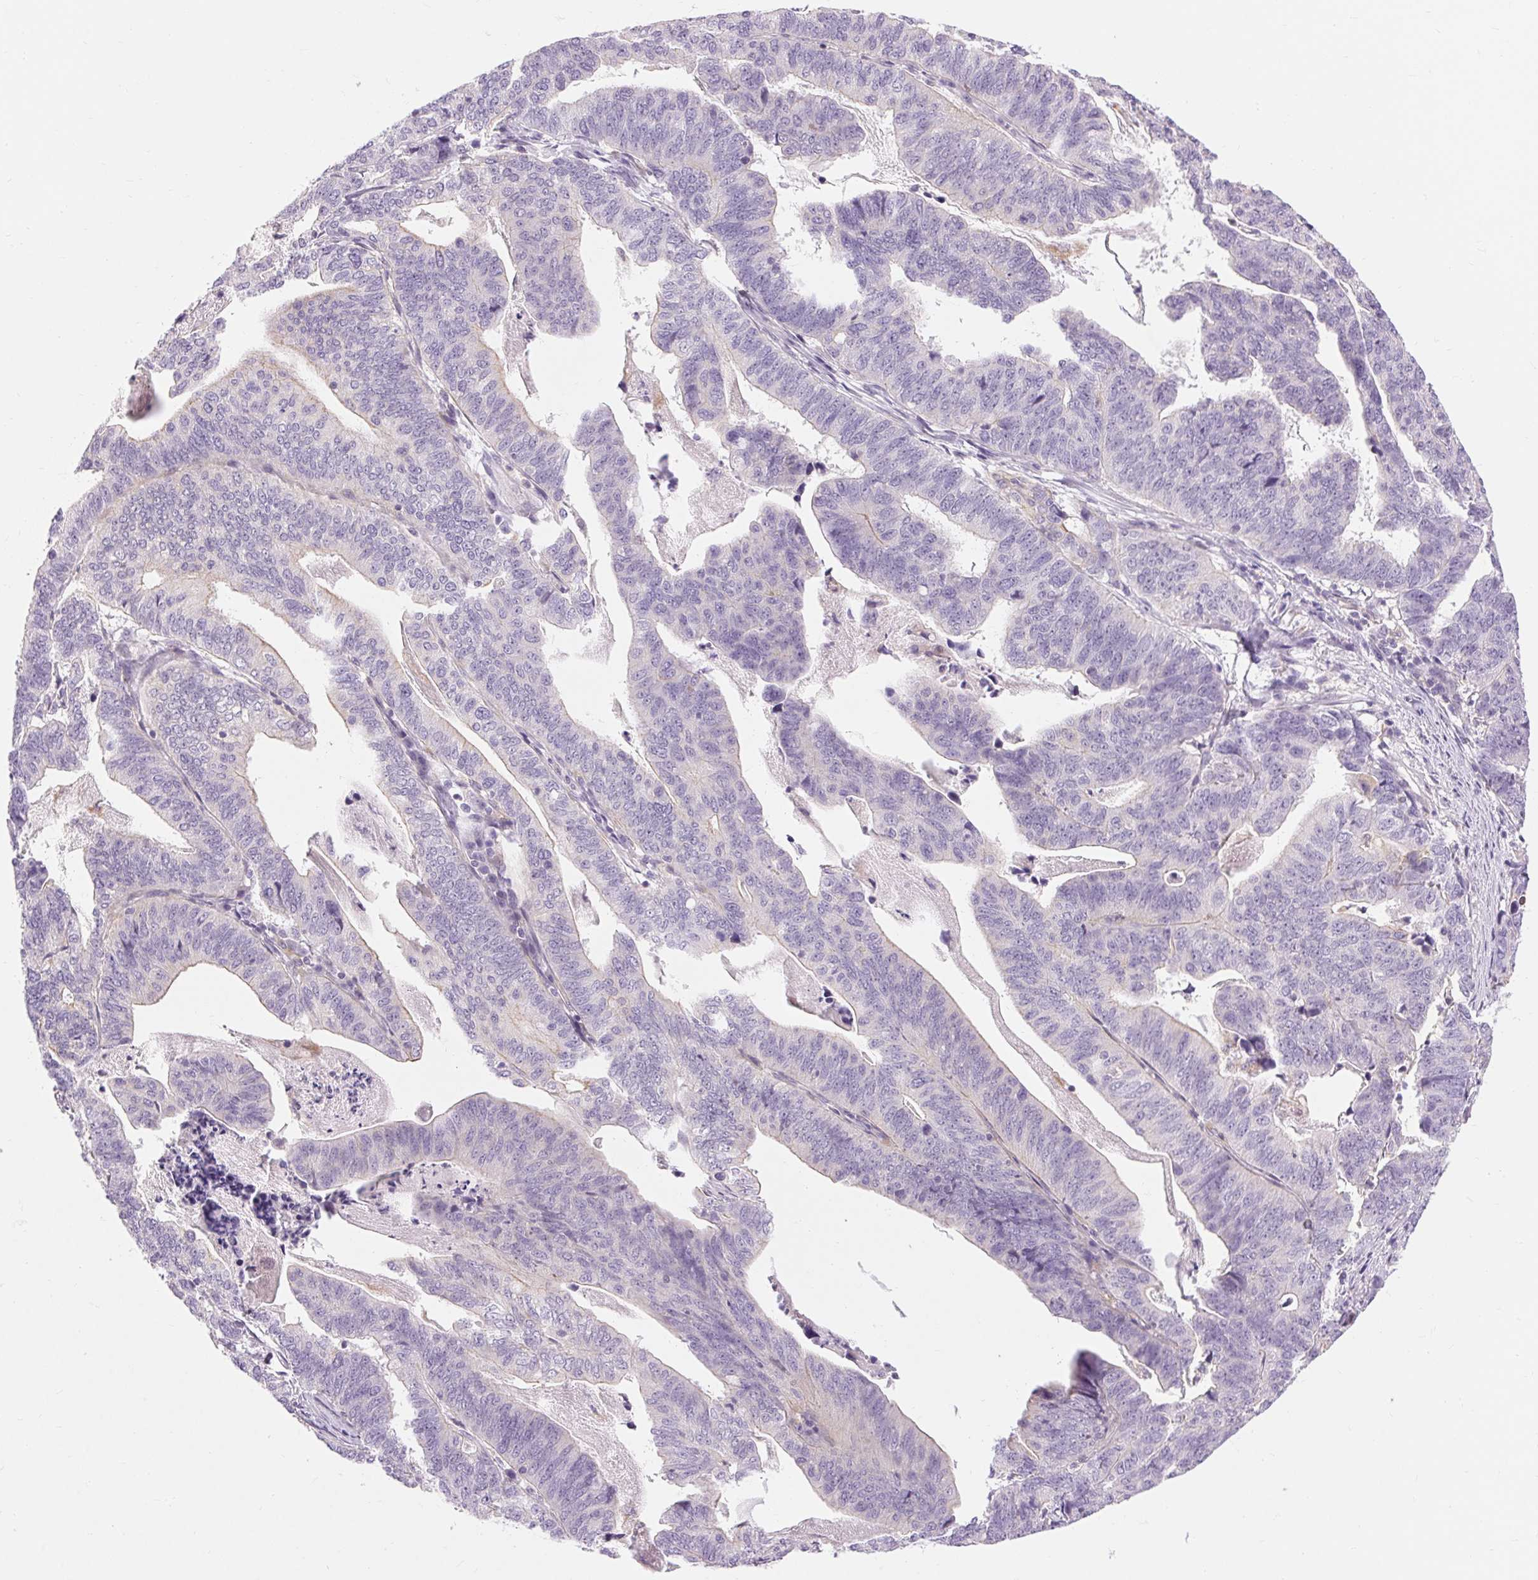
{"staining": {"intensity": "moderate", "quantity": "<25%", "location": "cytoplasmic/membranous"}, "tissue": "stomach cancer", "cell_type": "Tumor cells", "image_type": "cancer", "snomed": [{"axis": "morphology", "description": "Adenocarcinoma, NOS"}, {"axis": "topography", "description": "Stomach, upper"}], "caption": "DAB (3,3'-diaminobenzidine) immunohistochemical staining of stomach adenocarcinoma shows moderate cytoplasmic/membranous protein expression in about <25% of tumor cells. The staining was performed using DAB, with brown indicating positive protein expression. Nuclei are stained blue with hematoxylin.", "gene": "TM6SF1", "patient": {"sex": "female", "age": 67}}